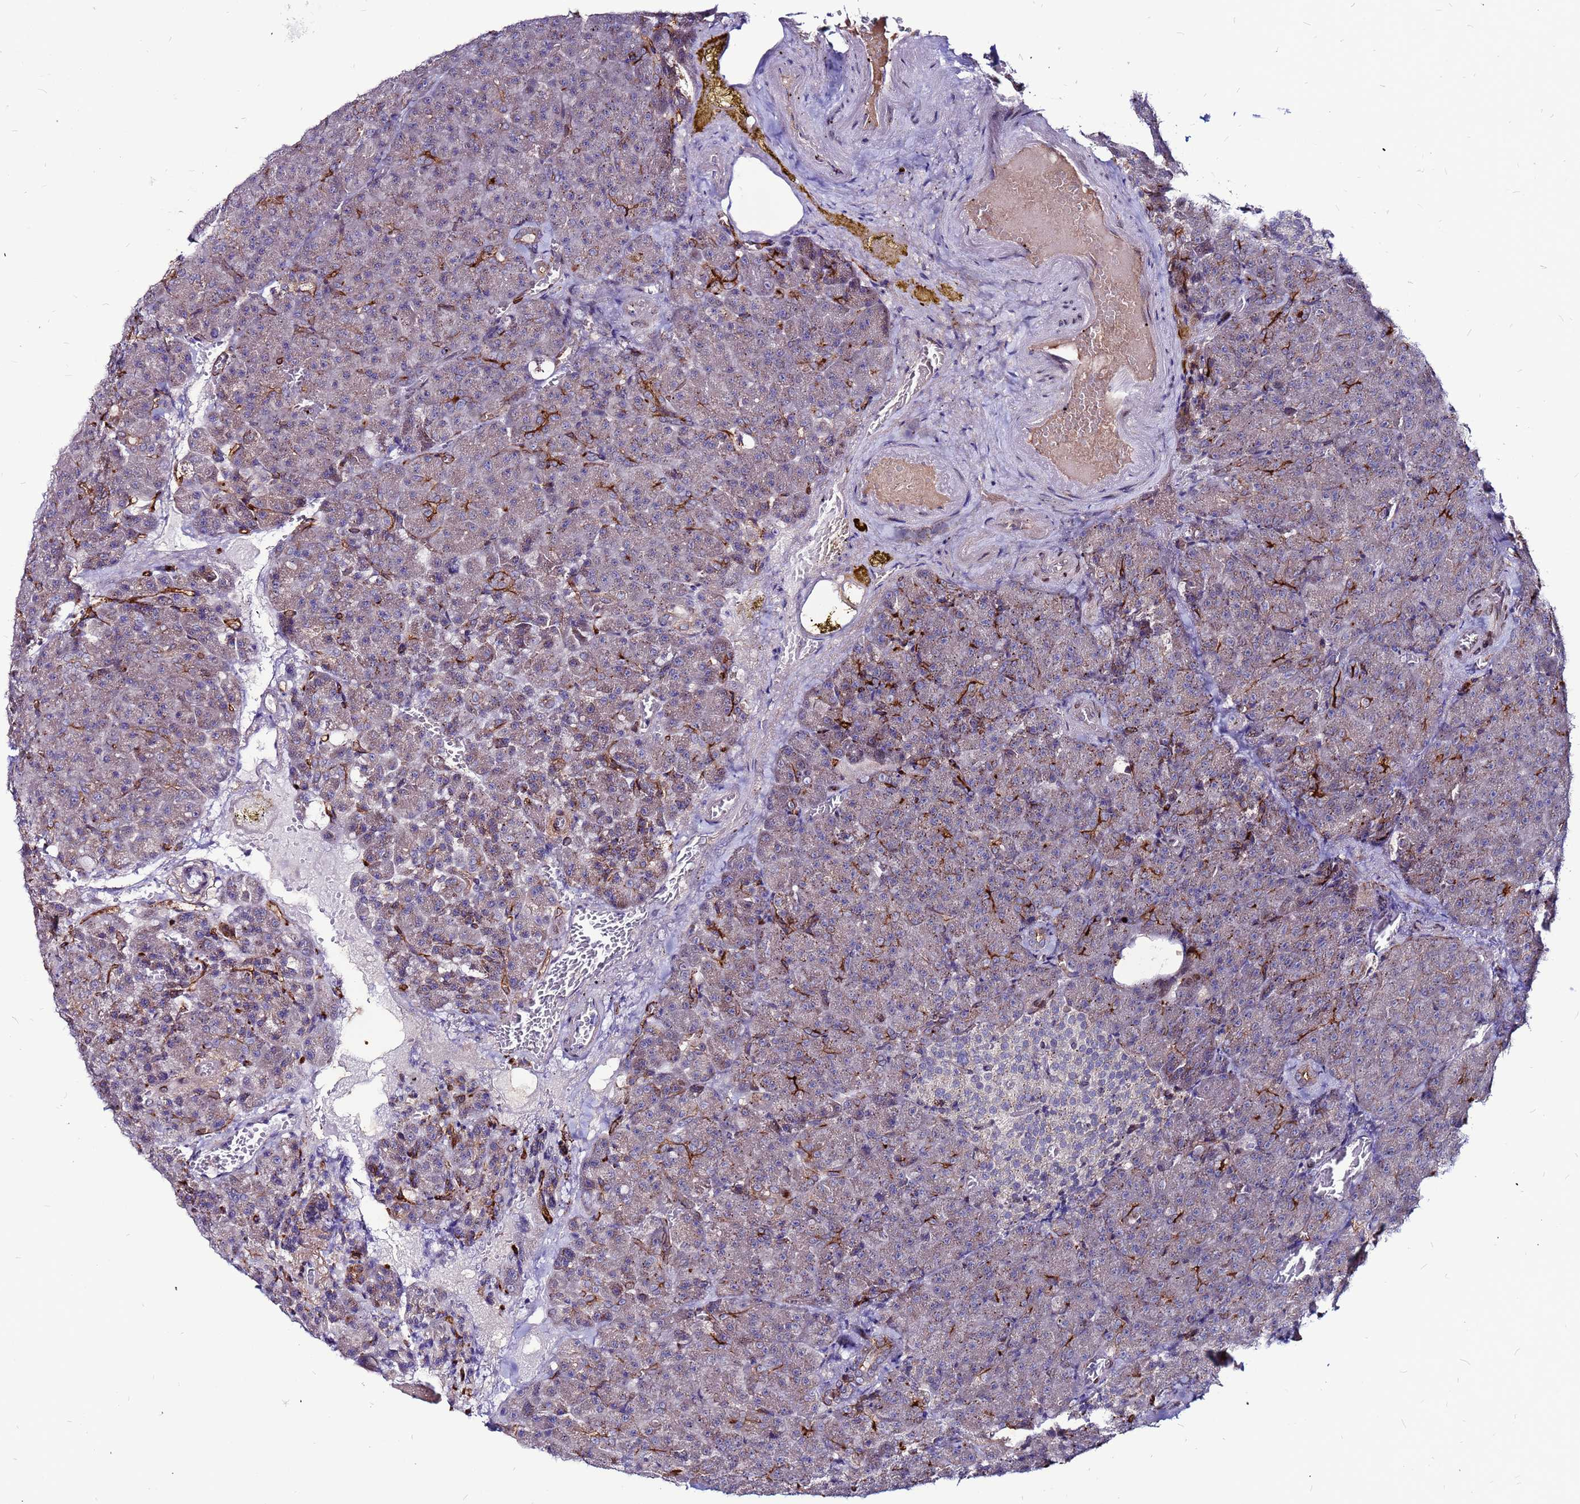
{"staining": {"intensity": "moderate", "quantity": "<25%", "location": "cytoplasmic/membranous"}, "tissue": "pancreas", "cell_type": "Exocrine glandular cells", "image_type": "normal", "snomed": [{"axis": "morphology", "description": "Normal tissue, NOS"}, {"axis": "topography", "description": "Pancreas"}], "caption": "This image displays IHC staining of benign pancreas, with low moderate cytoplasmic/membranous expression in approximately <25% of exocrine glandular cells.", "gene": "CCDC71", "patient": {"sex": "female", "age": 74}}